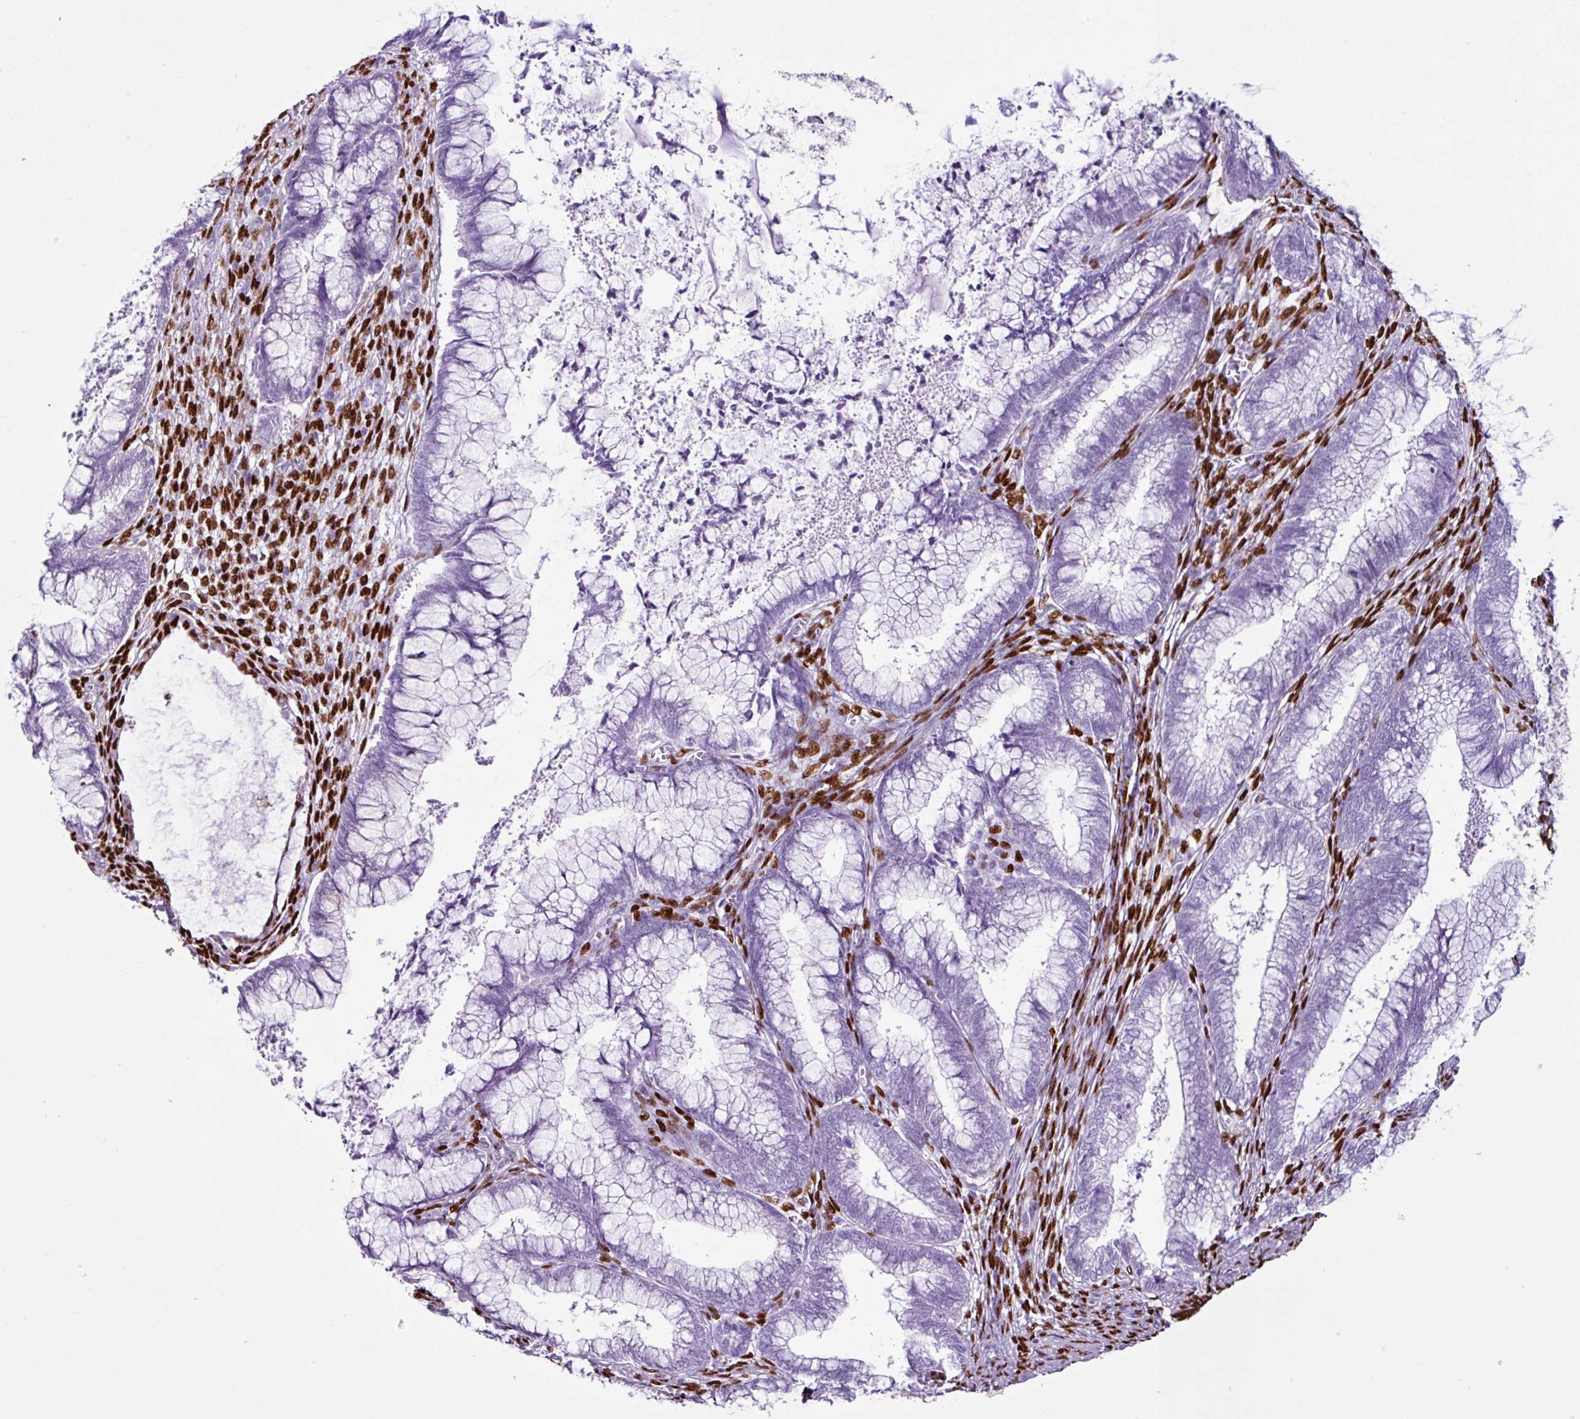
{"staining": {"intensity": "negative", "quantity": "none", "location": "none"}, "tissue": "cervical cancer", "cell_type": "Tumor cells", "image_type": "cancer", "snomed": [{"axis": "morphology", "description": "Adenocarcinoma, NOS"}, {"axis": "topography", "description": "Cervix"}], "caption": "Immunohistochemical staining of human adenocarcinoma (cervical) exhibits no significant positivity in tumor cells. (Brightfield microscopy of DAB (3,3'-diaminobenzidine) immunohistochemistry at high magnification).", "gene": "PGR", "patient": {"sex": "female", "age": 44}}